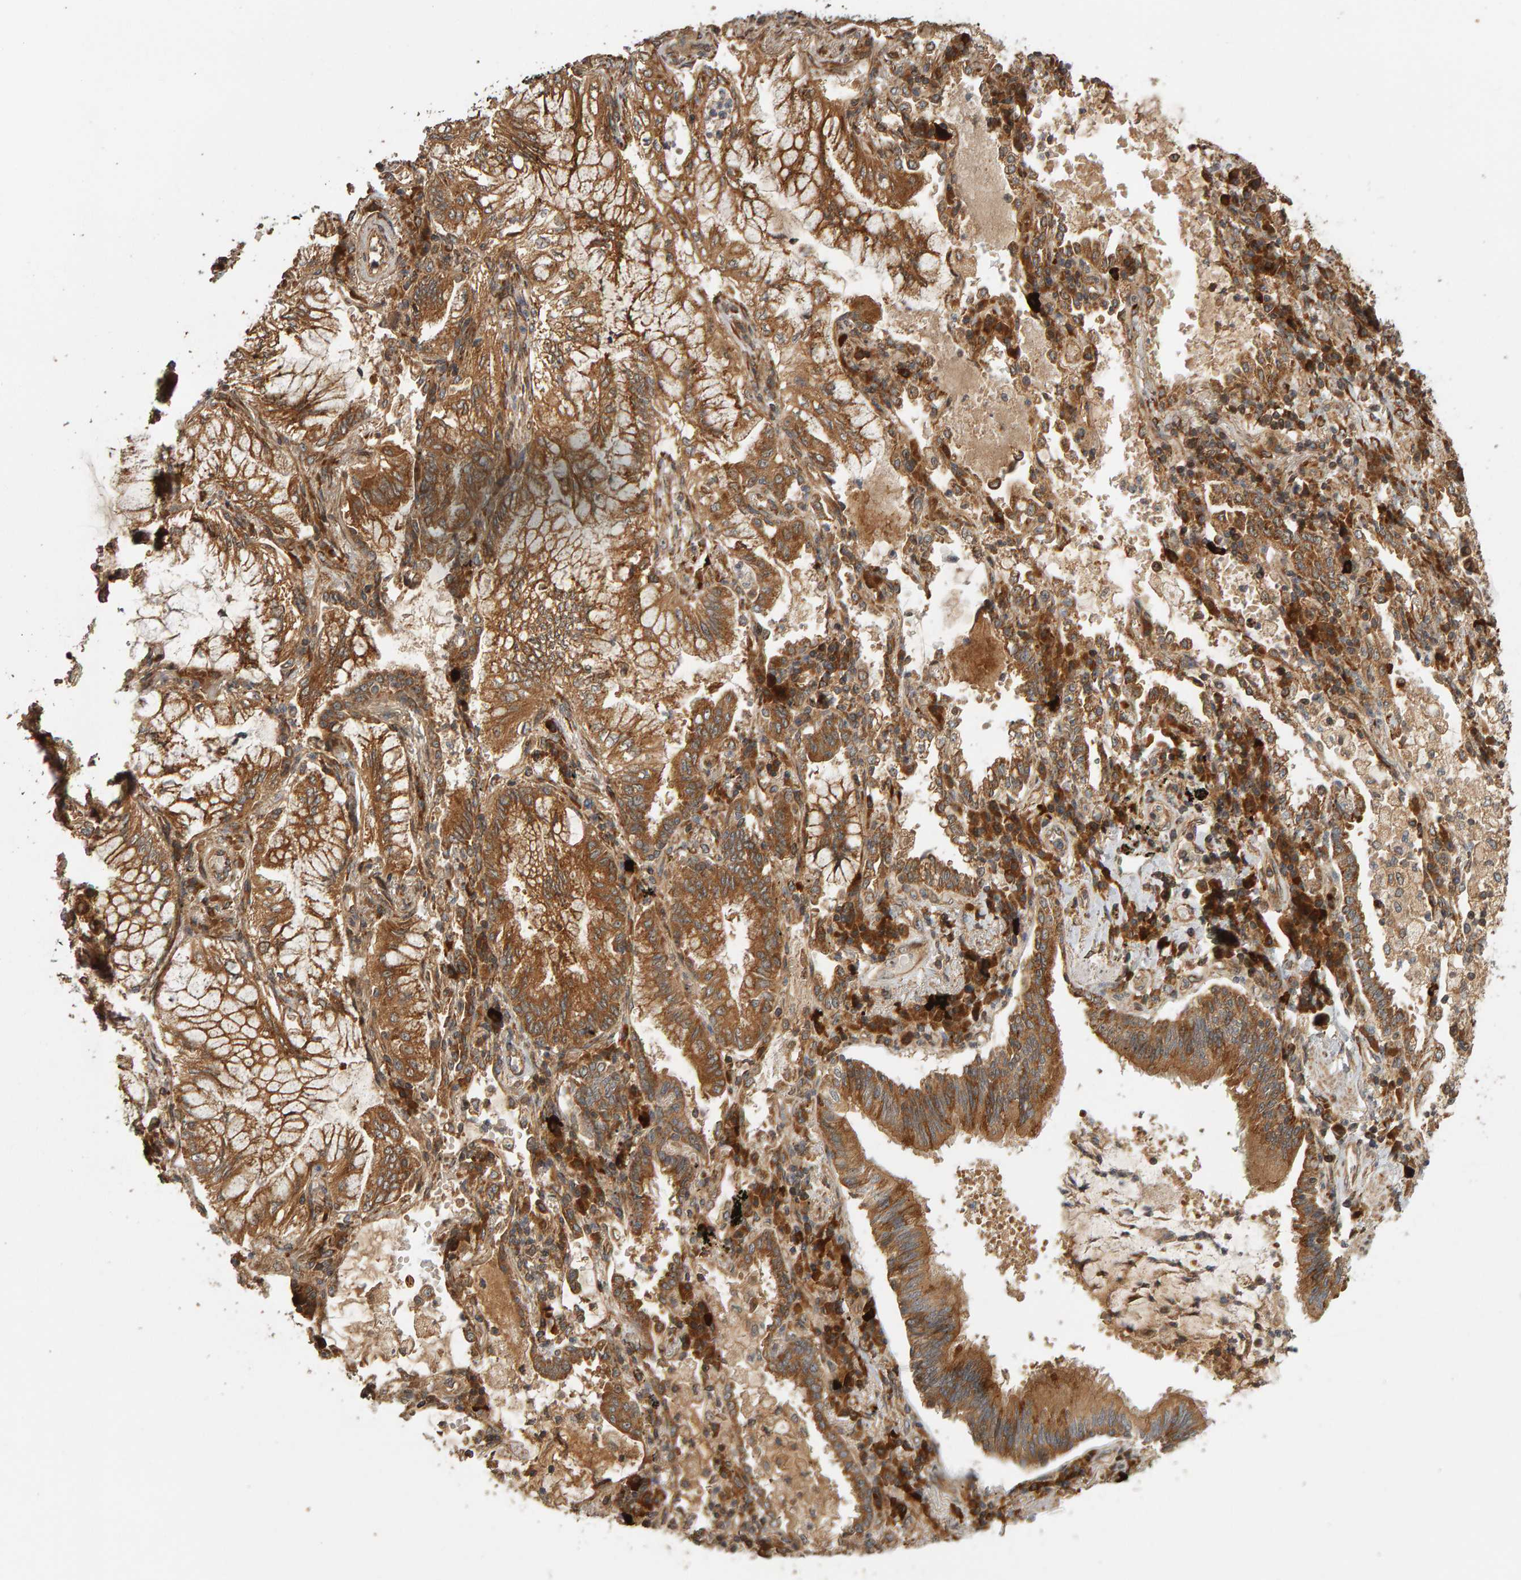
{"staining": {"intensity": "moderate", "quantity": ">75%", "location": "cytoplasmic/membranous"}, "tissue": "lung cancer", "cell_type": "Tumor cells", "image_type": "cancer", "snomed": [{"axis": "morphology", "description": "Adenocarcinoma, NOS"}, {"axis": "topography", "description": "Lung"}], "caption": "Lung cancer (adenocarcinoma) stained with a protein marker demonstrates moderate staining in tumor cells.", "gene": "ZFAND1", "patient": {"sex": "female", "age": 70}}